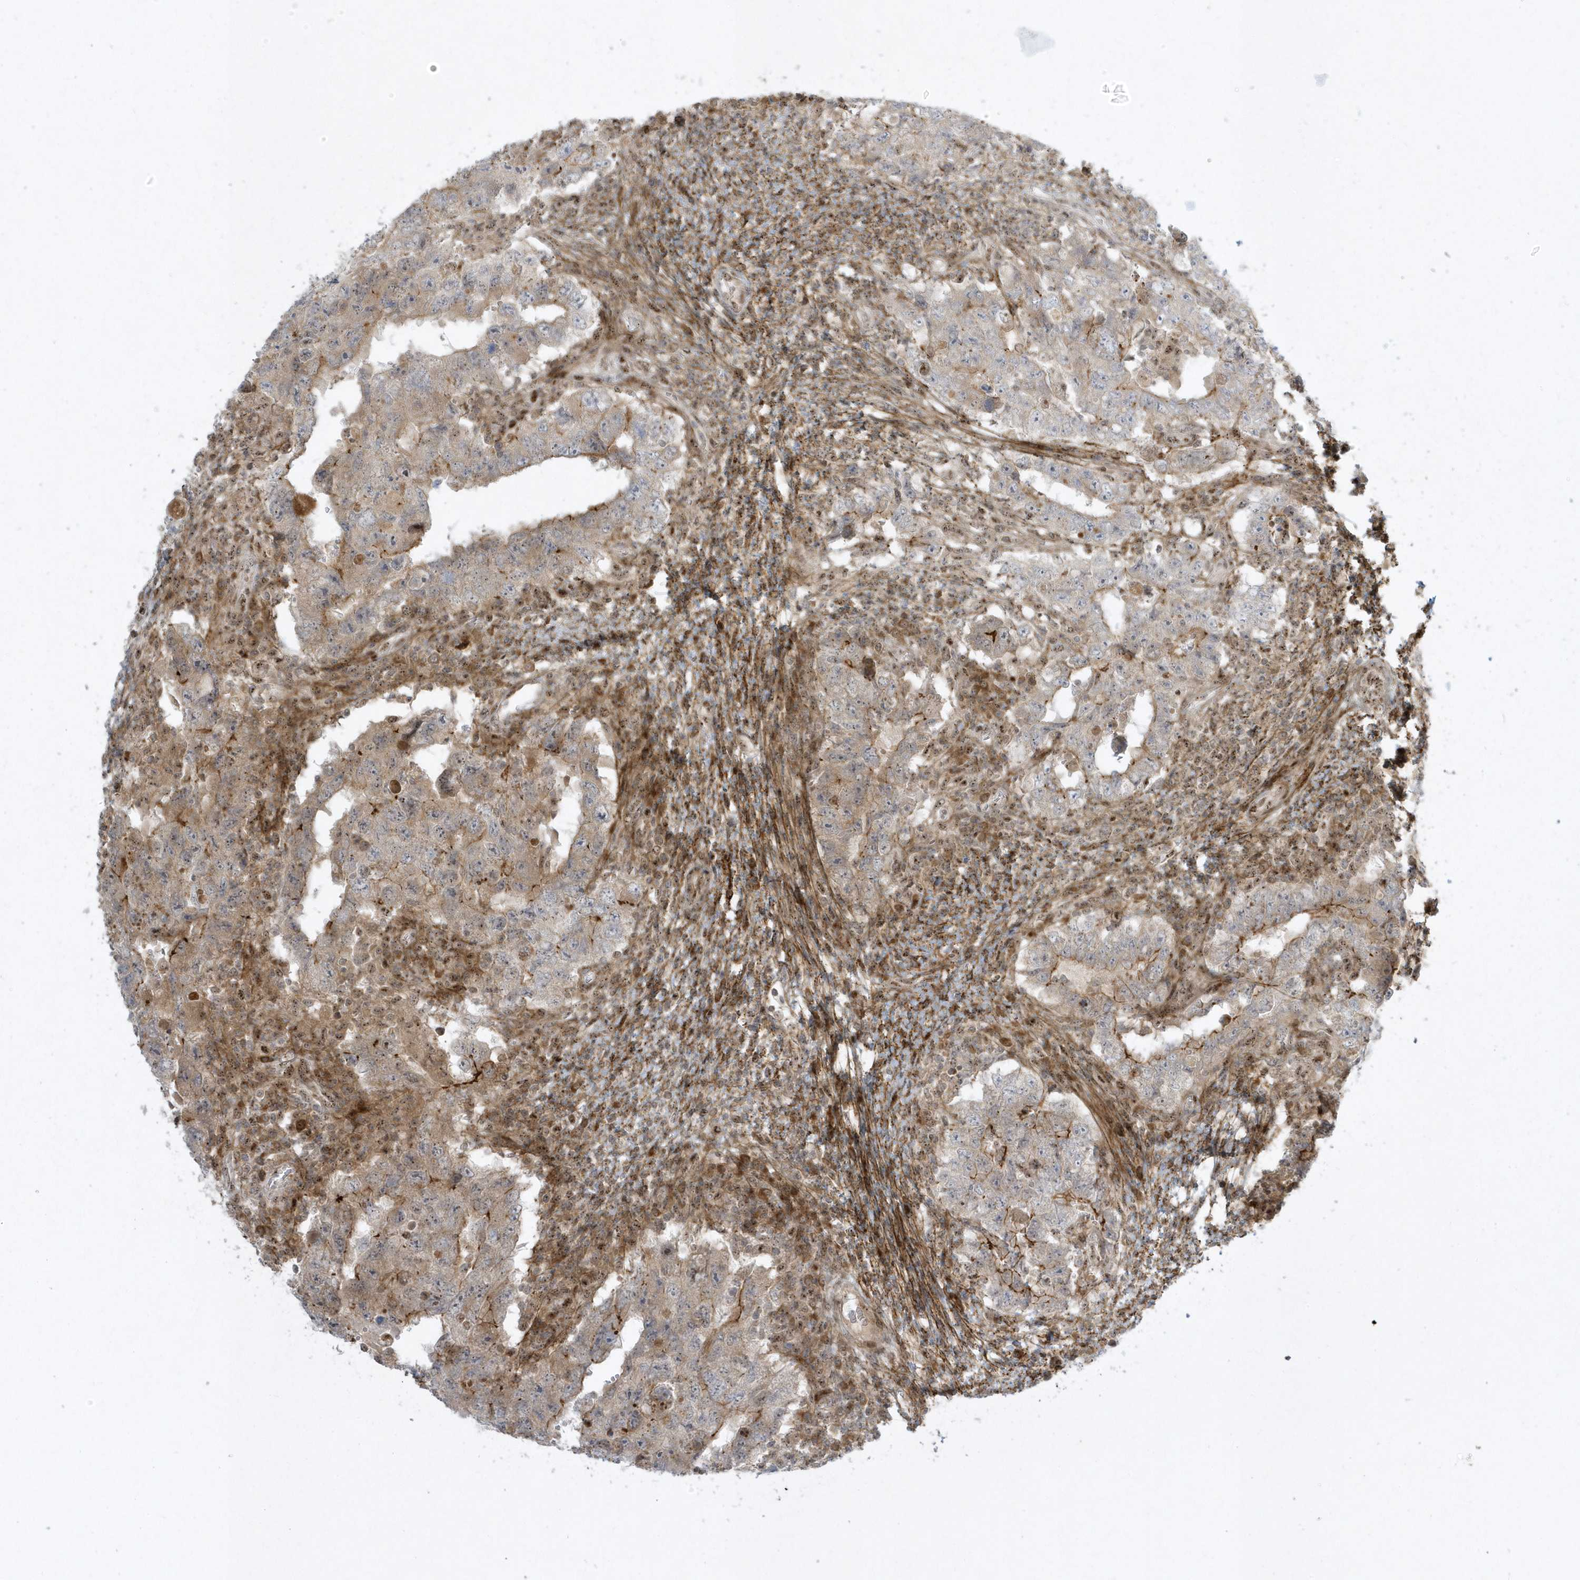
{"staining": {"intensity": "moderate", "quantity": "<25%", "location": "cytoplasmic/membranous"}, "tissue": "testis cancer", "cell_type": "Tumor cells", "image_type": "cancer", "snomed": [{"axis": "morphology", "description": "Carcinoma, Embryonal, NOS"}, {"axis": "topography", "description": "Testis"}], "caption": "Immunohistochemistry photomicrograph of testis cancer stained for a protein (brown), which shows low levels of moderate cytoplasmic/membranous positivity in approximately <25% of tumor cells.", "gene": "MASP2", "patient": {"sex": "male", "age": 26}}